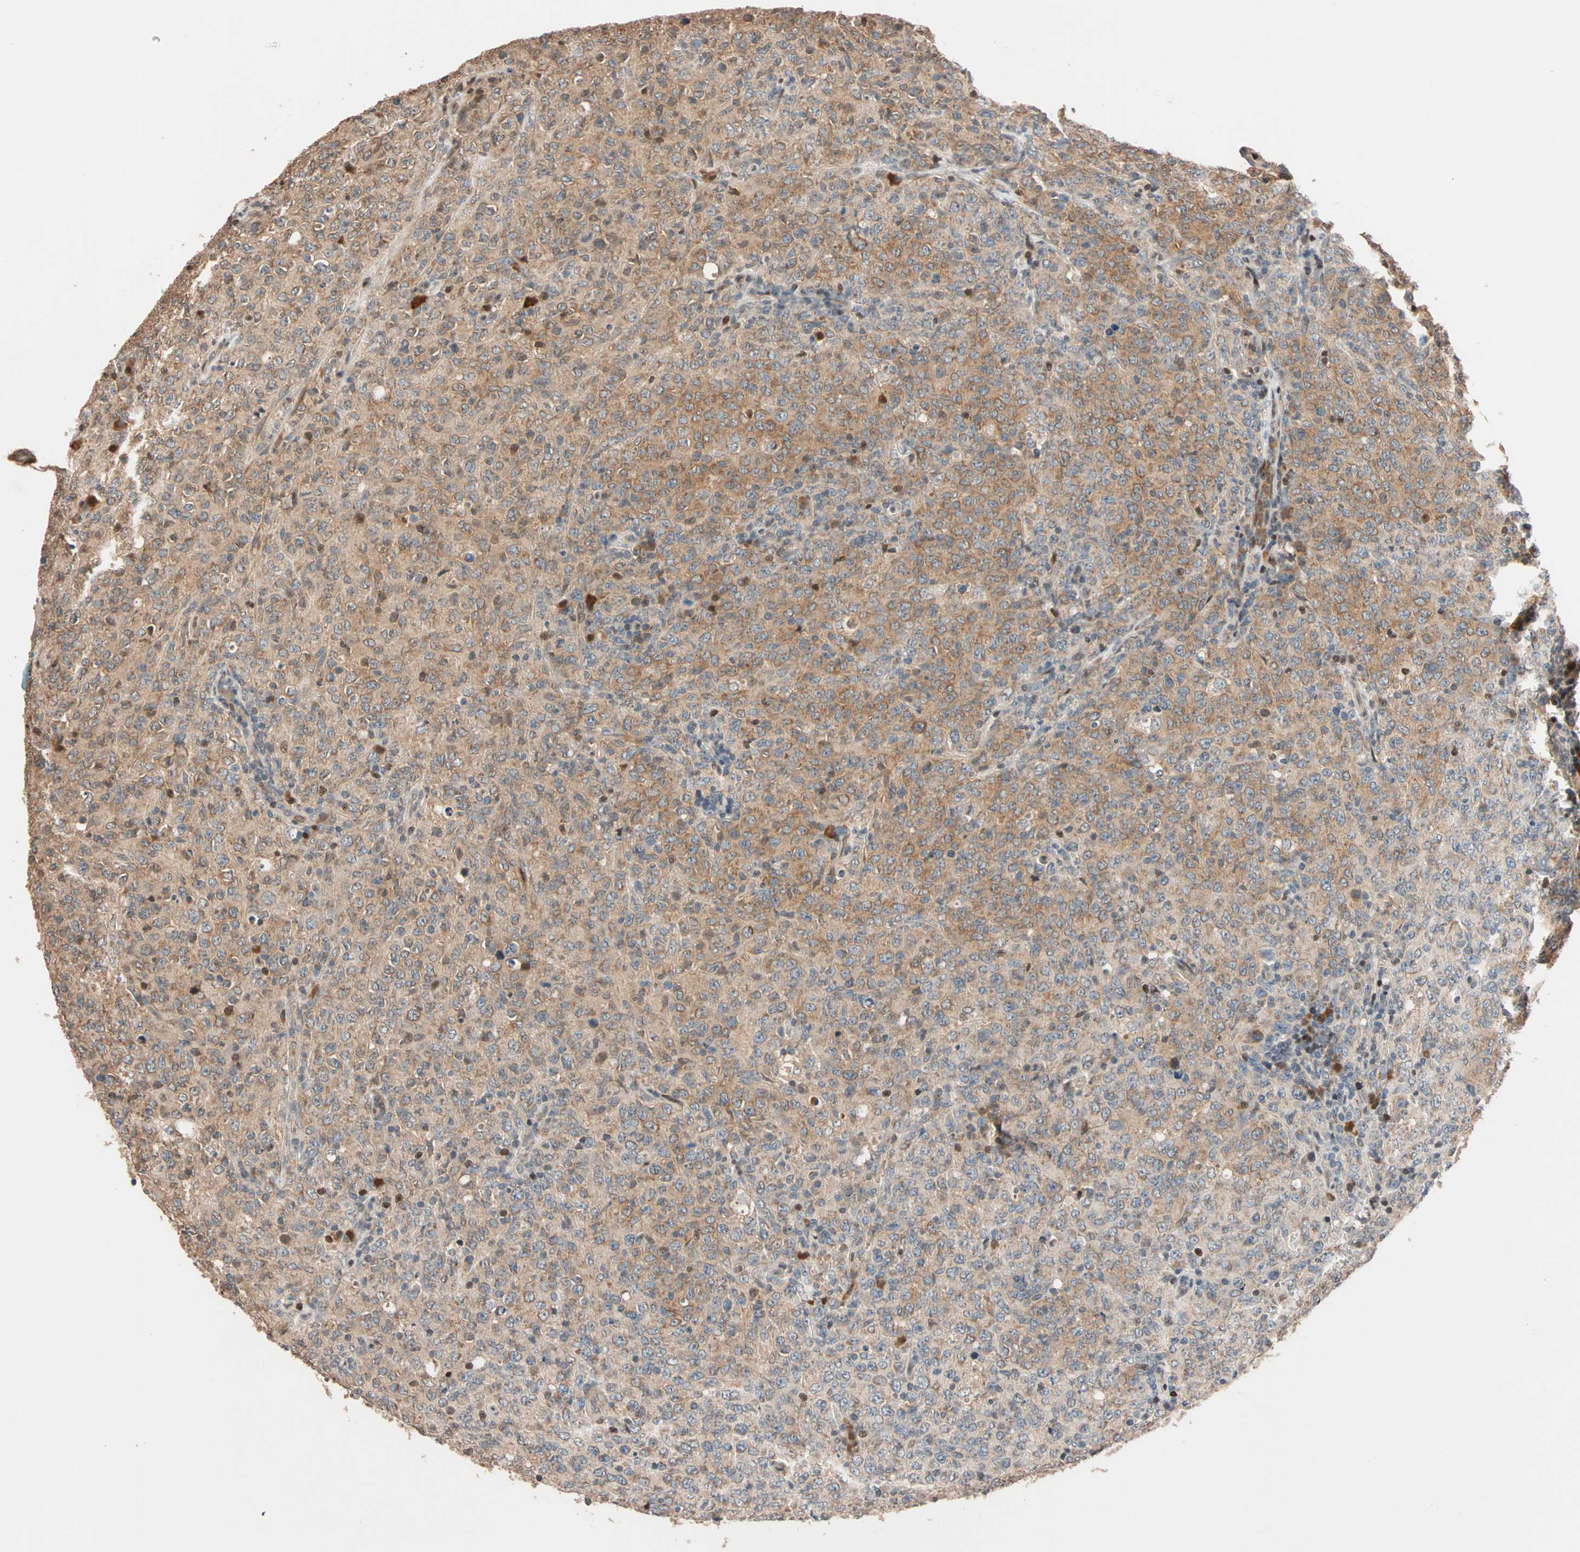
{"staining": {"intensity": "moderate", "quantity": ">75%", "location": "cytoplasmic/membranous"}, "tissue": "lymphoma", "cell_type": "Tumor cells", "image_type": "cancer", "snomed": [{"axis": "morphology", "description": "Malignant lymphoma, non-Hodgkin's type, High grade"}, {"axis": "topography", "description": "Tonsil"}], "caption": "High-grade malignant lymphoma, non-Hodgkin's type tissue demonstrates moderate cytoplasmic/membranous positivity in about >75% of tumor cells (DAB (3,3'-diaminobenzidine) IHC, brown staining for protein, blue staining for nuclei).", "gene": "HECW1", "patient": {"sex": "female", "age": 36}}